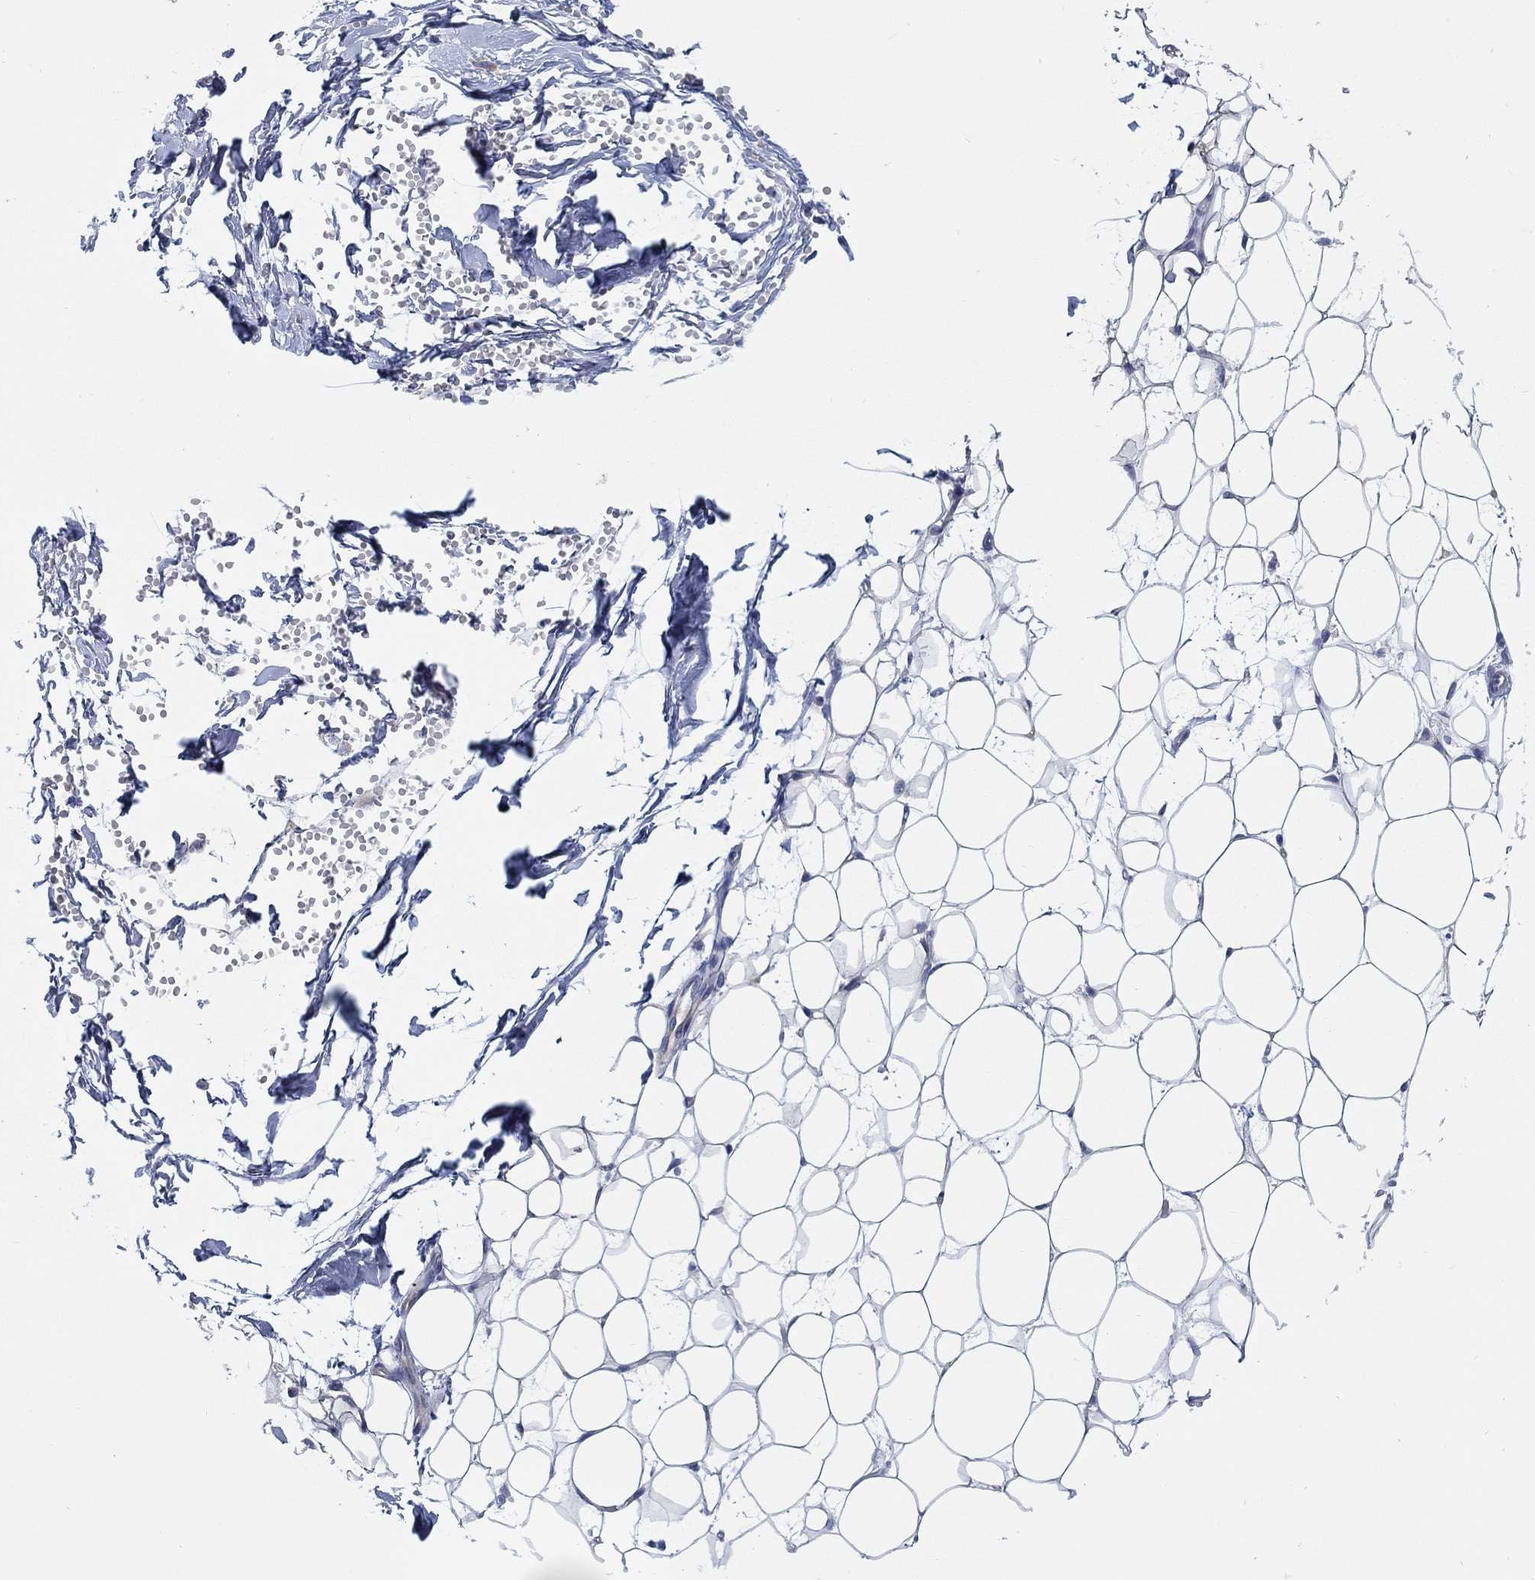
{"staining": {"intensity": "negative", "quantity": "none", "location": "none"}, "tissue": "breast", "cell_type": "Adipocytes", "image_type": "normal", "snomed": [{"axis": "morphology", "description": "Normal tissue, NOS"}, {"axis": "topography", "description": "Breast"}], "caption": "IHC micrograph of normal breast: human breast stained with DAB demonstrates no significant protein positivity in adipocytes. Nuclei are stained in blue.", "gene": "TMEM59", "patient": {"sex": "female", "age": 37}}